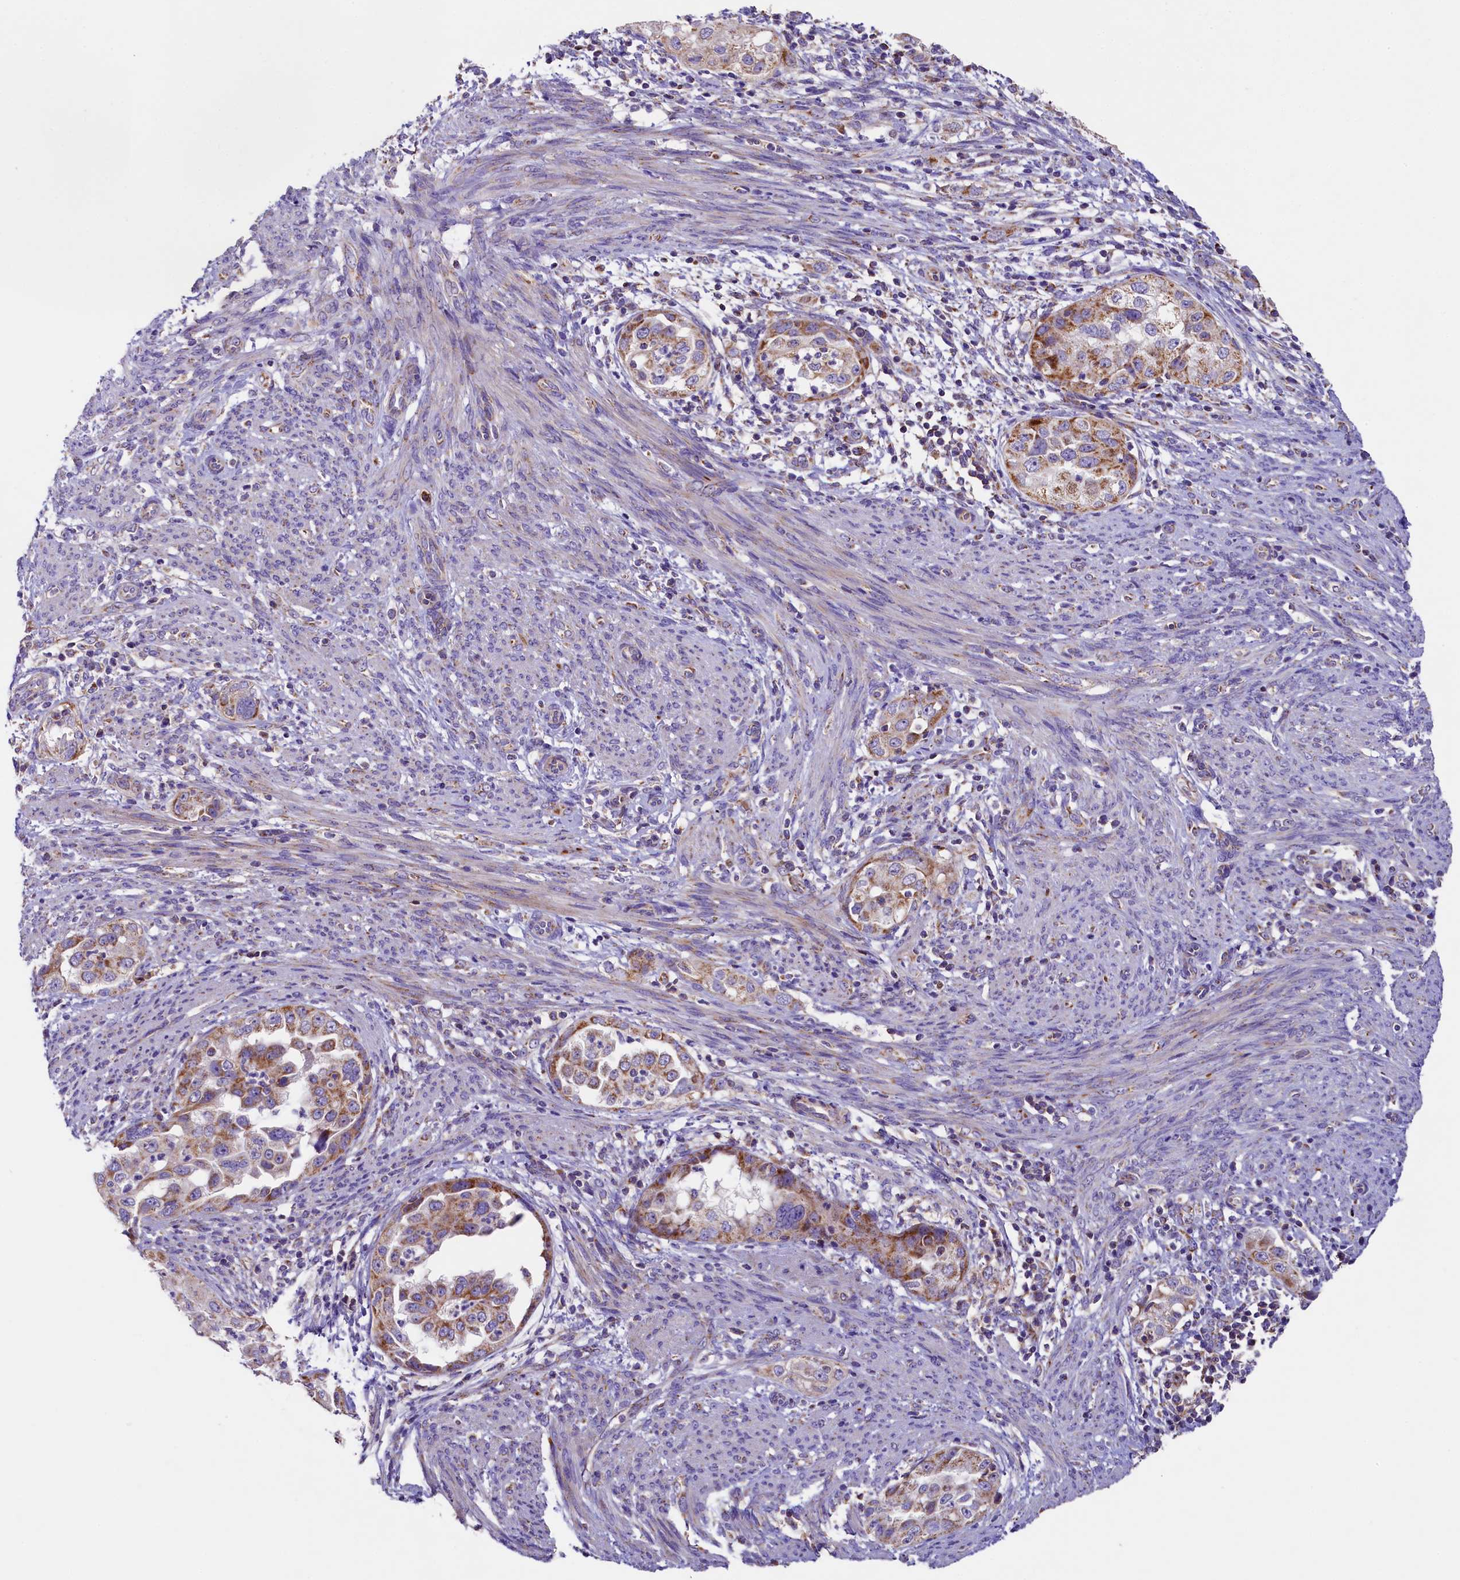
{"staining": {"intensity": "moderate", "quantity": ">75%", "location": "cytoplasmic/membranous"}, "tissue": "endometrial cancer", "cell_type": "Tumor cells", "image_type": "cancer", "snomed": [{"axis": "morphology", "description": "Adenocarcinoma, NOS"}, {"axis": "topography", "description": "Endometrium"}], "caption": "About >75% of tumor cells in endometrial adenocarcinoma show moderate cytoplasmic/membranous protein expression as visualized by brown immunohistochemical staining.", "gene": "PMPCB", "patient": {"sex": "female", "age": 85}}